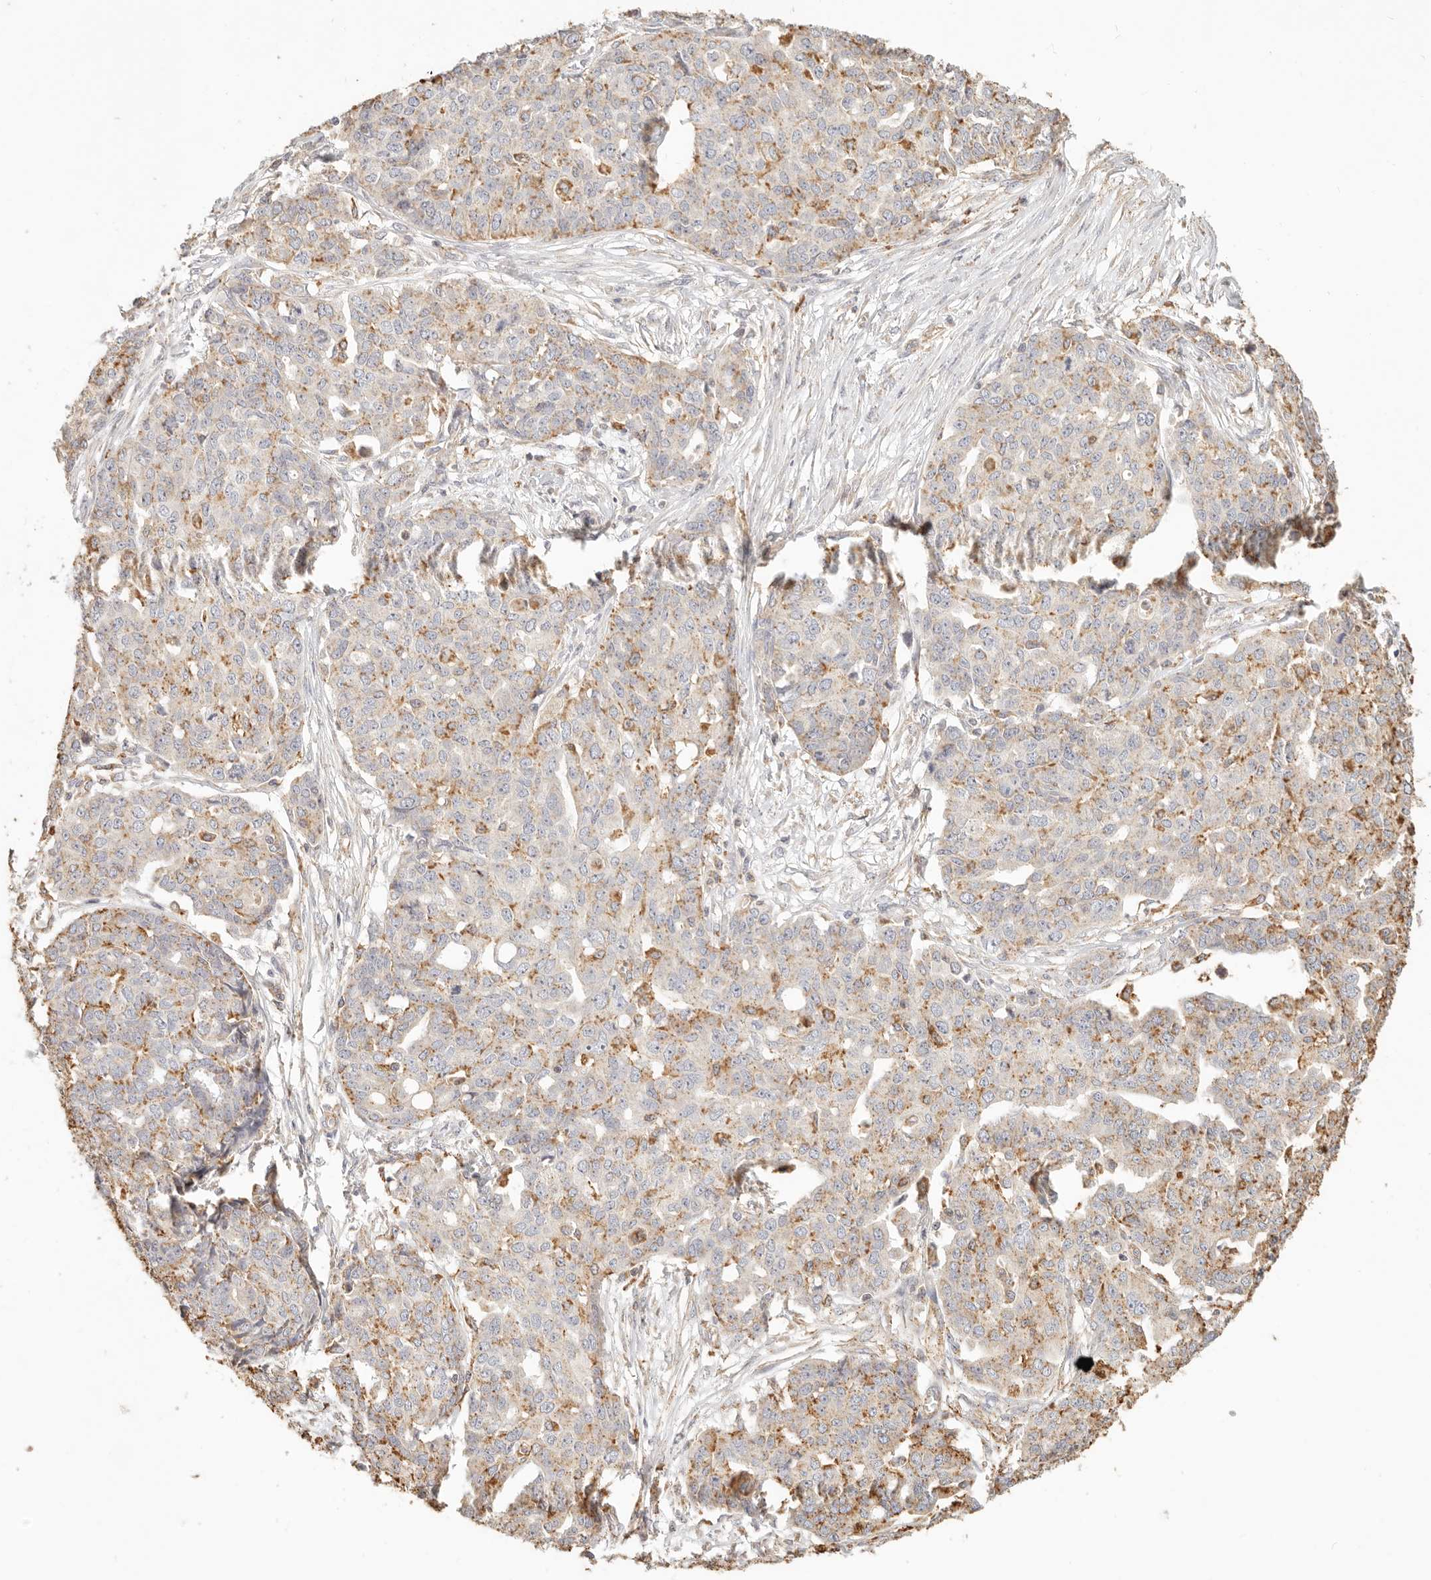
{"staining": {"intensity": "moderate", "quantity": "<25%", "location": "cytoplasmic/membranous"}, "tissue": "ovarian cancer", "cell_type": "Tumor cells", "image_type": "cancer", "snomed": [{"axis": "morphology", "description": "Cystadenocarcinoma, serous, NOS"}, {"axis": "topography", "description": "Soft tissue"}, {"axis": "topography", "description": "Ovary"}], "caption": "Moderate cytoplasmic/membranous staining for a protein is appreciated in about <25% of tumor cells of ovarian cancer using immunohistochemistry (IHC).", "gene": "CNMD", "patient": {"sex": "female", "age": 57}}